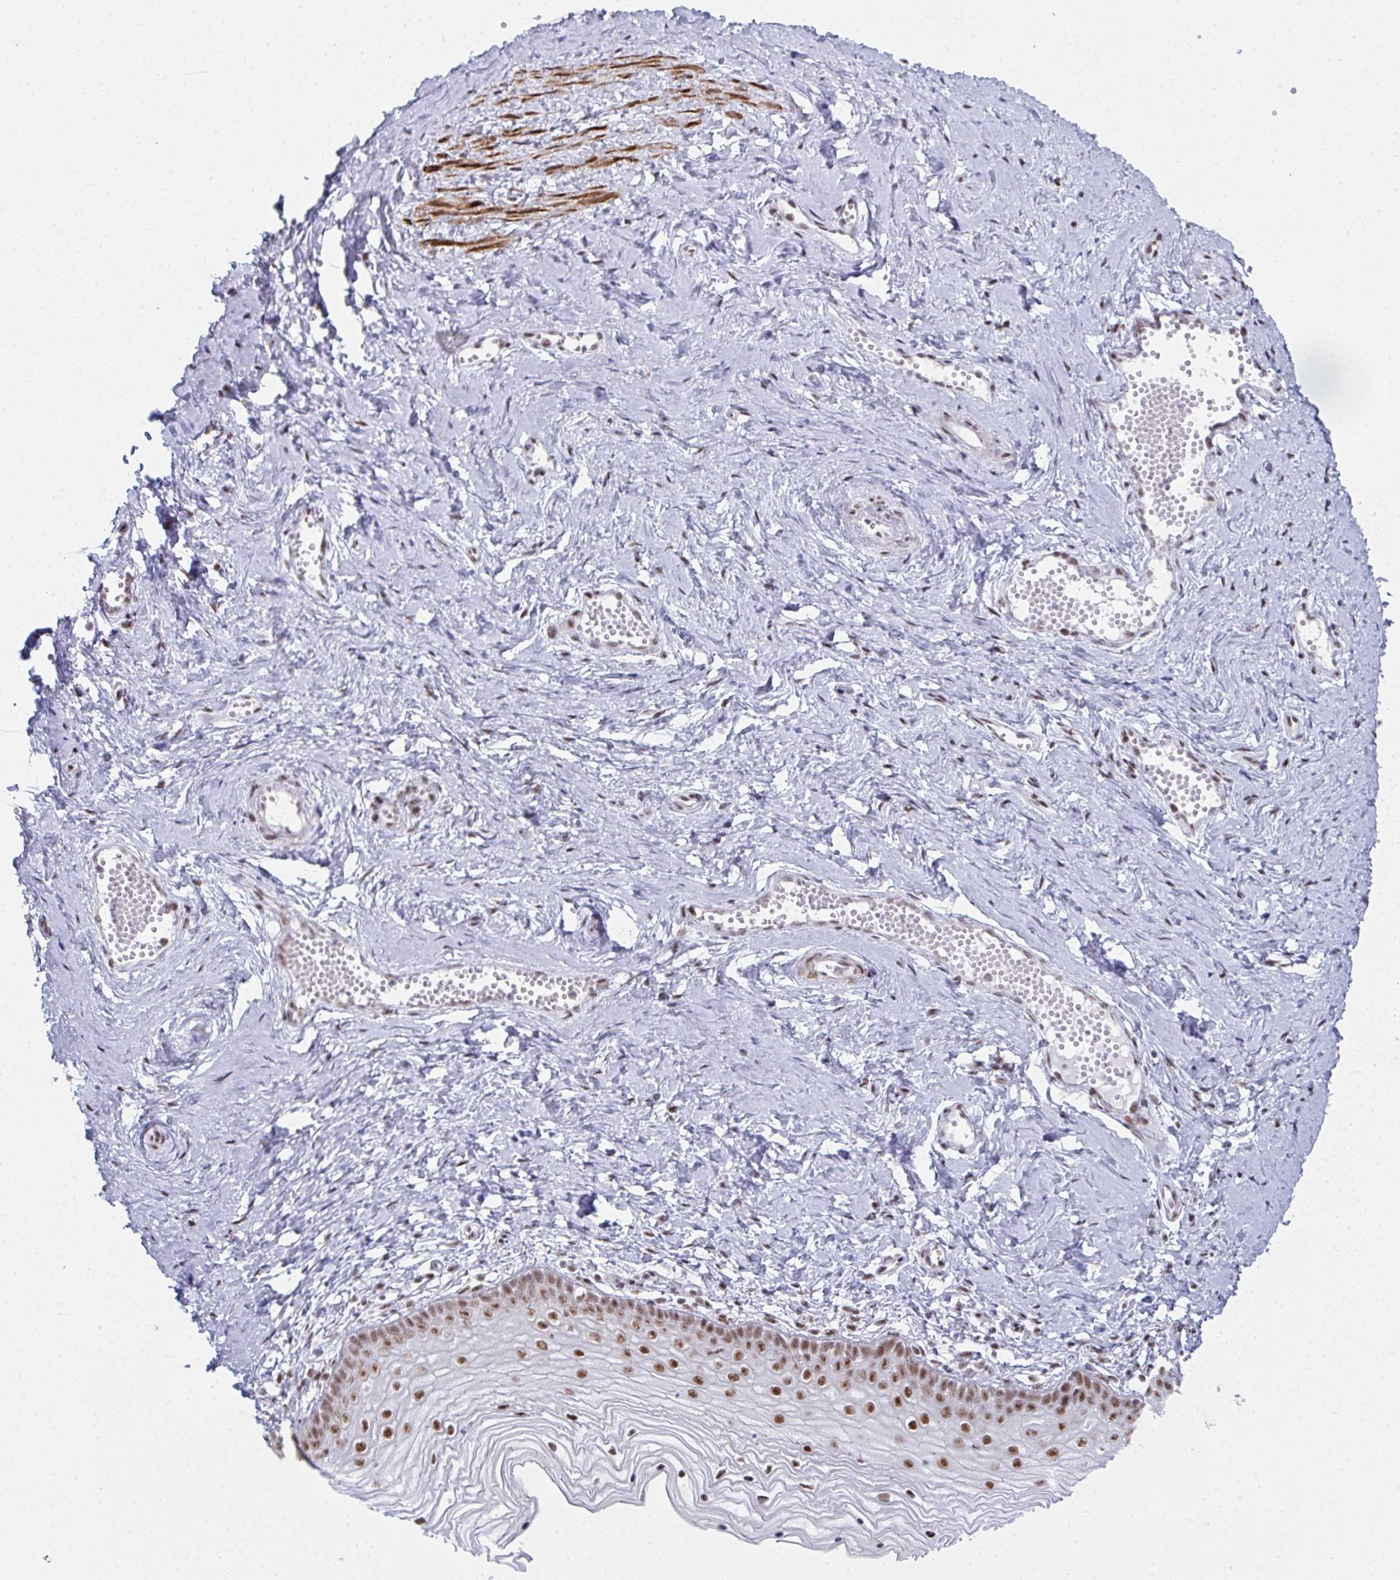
{"staining": {"intensity": "strong", "quantity": ">75%", "location": "nuclear"}, "tissue": "vagina", "cell_type": "Squamous epithelial cells", "image_type": "normal", "snomed": [{"axis": "morphology", "description": "Normal tissue, NOS"}, {"axis": "topography", "description": "Vagina"}], "caption": "Squamous epithelial cells reveal high levels of strong nuclear positivity in about >75% of cells in benign vagina.", "gene": "SNRNP70", "patient": {"sex": "female", "age": 38}}